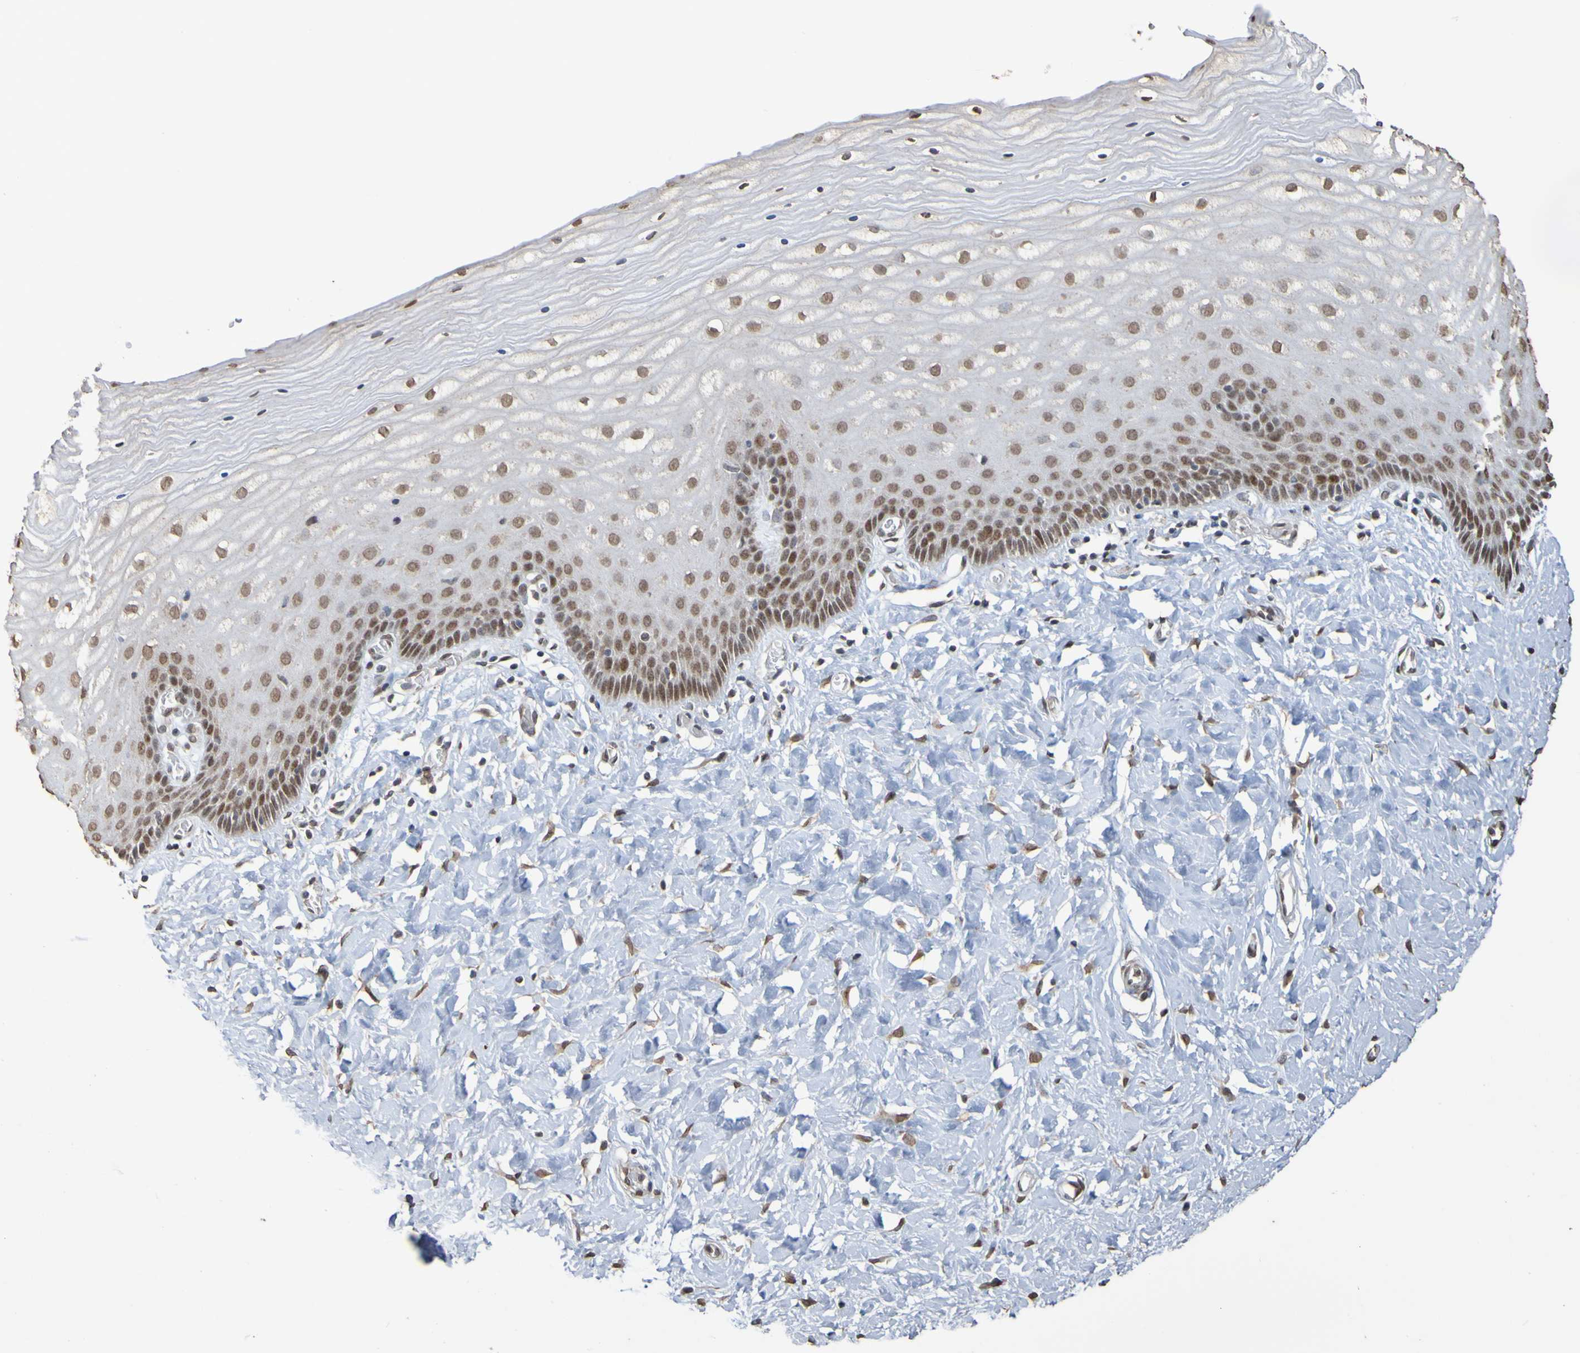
{"staining": {"intensity": "moderate", "quantity": ">75%", "location": "nuclear"}, "tissue": "cervix", "cell_type": "Glandular cells", "image_type": "normal", "snomed": [{"axis": "morphology", "description": "Normal tissue, NOS"}, {"axis": "topography", "description": "Cervix"}], "caption": "Protein expression analysis of normal human cervix reveals moderate nuclear positivity in about >75% of glandular cells.", "gene": "ALKBH2", "patient": {"sex": "female", "age": 55}}